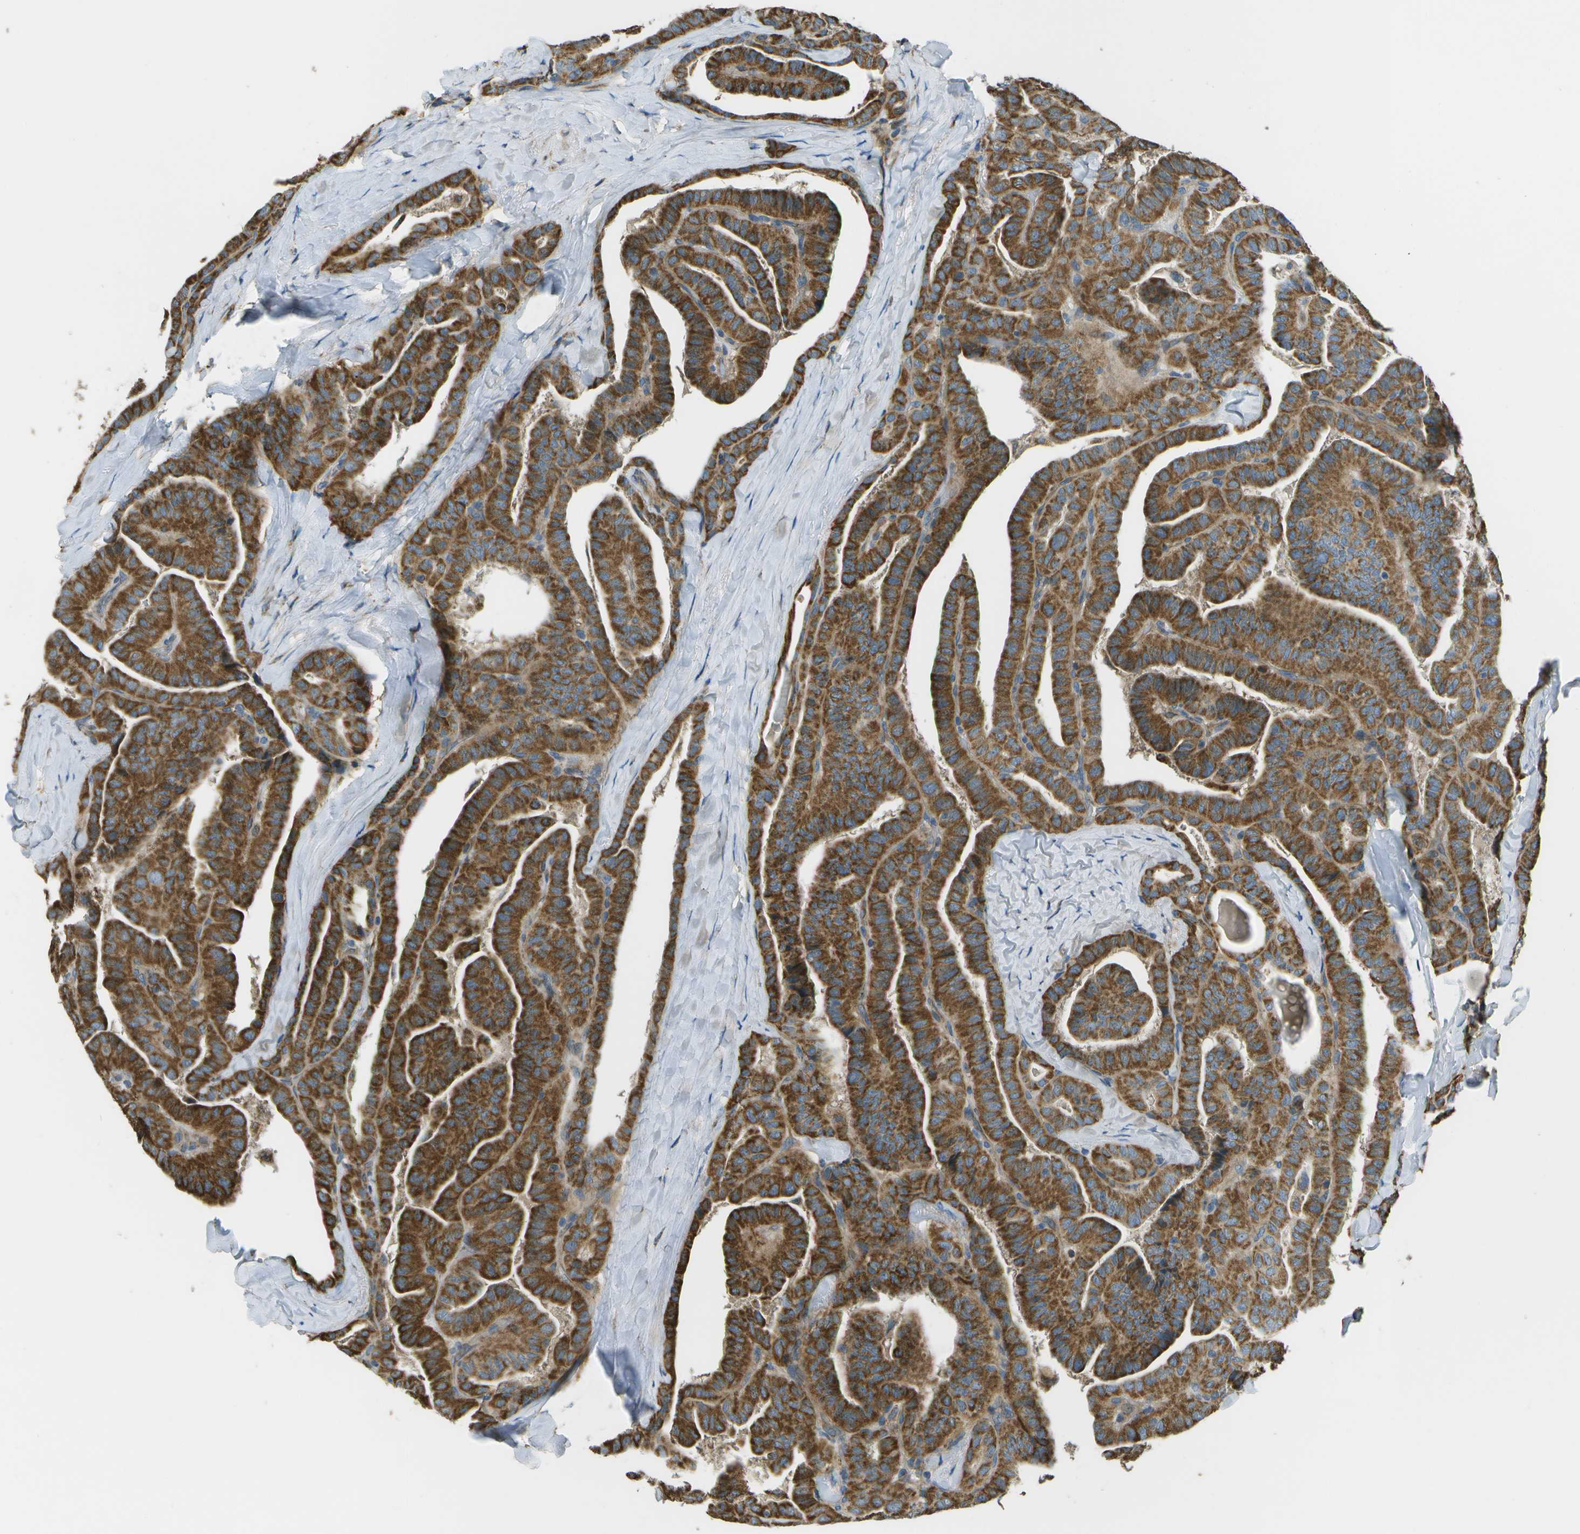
{"staining": {"intensity": "strong", "quantity": ">75%", "location": "cytoplasmic/membranous"}, "tissue": "thyroid cancer", "cell_type": "Tumor cells", "image_type": "cancer", "snomed": [{"axis": "morphology", "description": "Papillary adenocarcinoma, NOS"}, {"axis": "topography", "description": "Thyroid gland"}], "caption": "Papillary adenocarcinoma (thyroid) stained with a brown dye shows strong cytoplasmic/membranous positive staining in about >75% of tumor cells.", "gene": "NRK", "patient": {"sex": "male", "age": 77}}